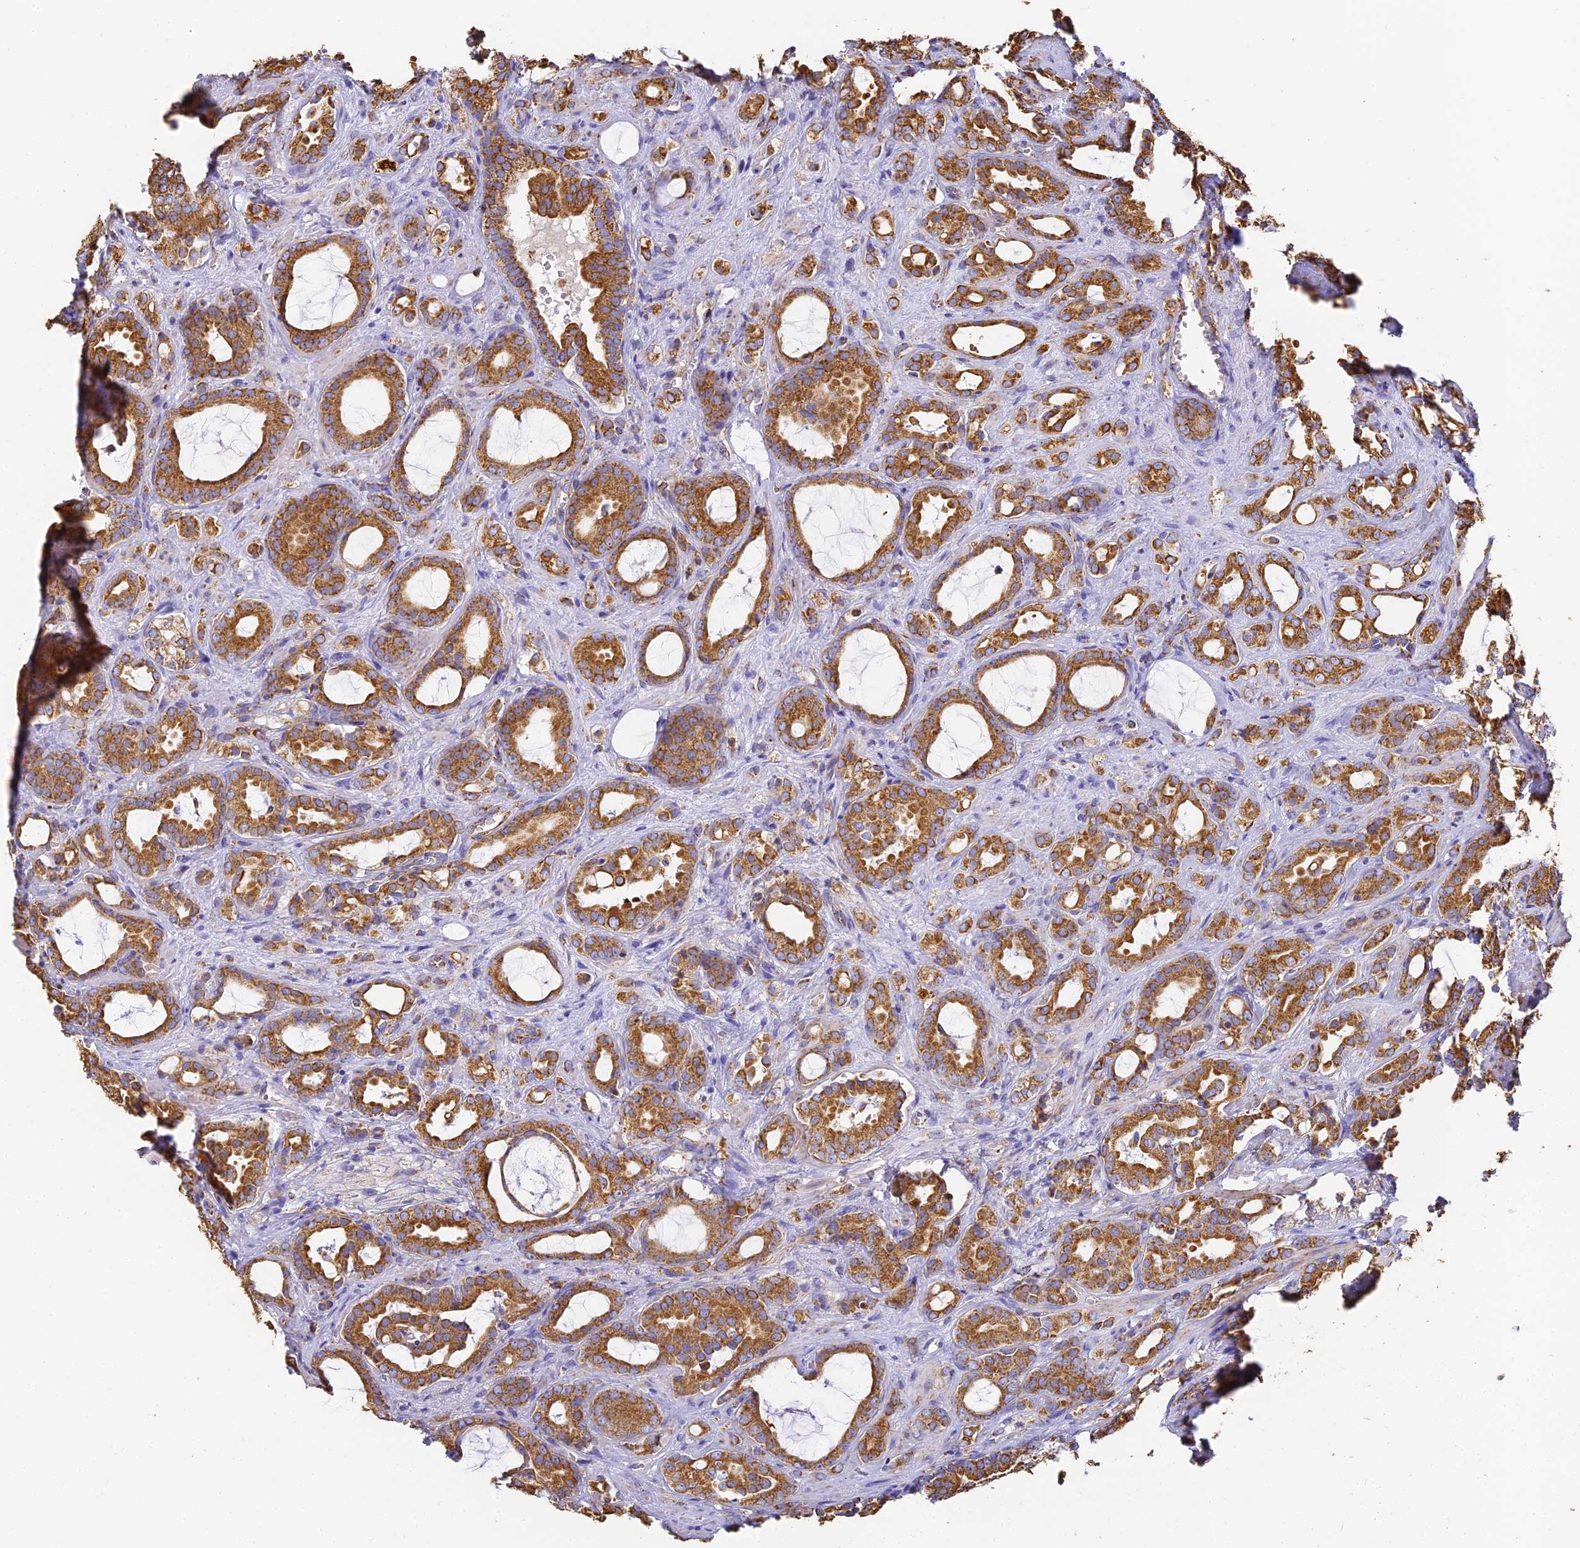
{"staining": {"intensity": "strong", "quantity": ">75%", "location": "cytoplasmic/membranous"}, "tissue": "prostate cancer", "cell_type": "Tumor cells", "image_type": "cancer", "snomed": [{"axis": "morphology", "description": "Adenocarcinoma, High grade"}, {"axis": "topography", "description": "Prostate"}], "caption": "Immunohistochemical staining of human prostate cancer (adenocarcinoma (high-grade)) displays high levels of strong cytoplasmic/membranous protein positivity in approximately >75% of tumor cells.", "gene": "COX6C", "patient": {"sex": "male", "age": 72}}